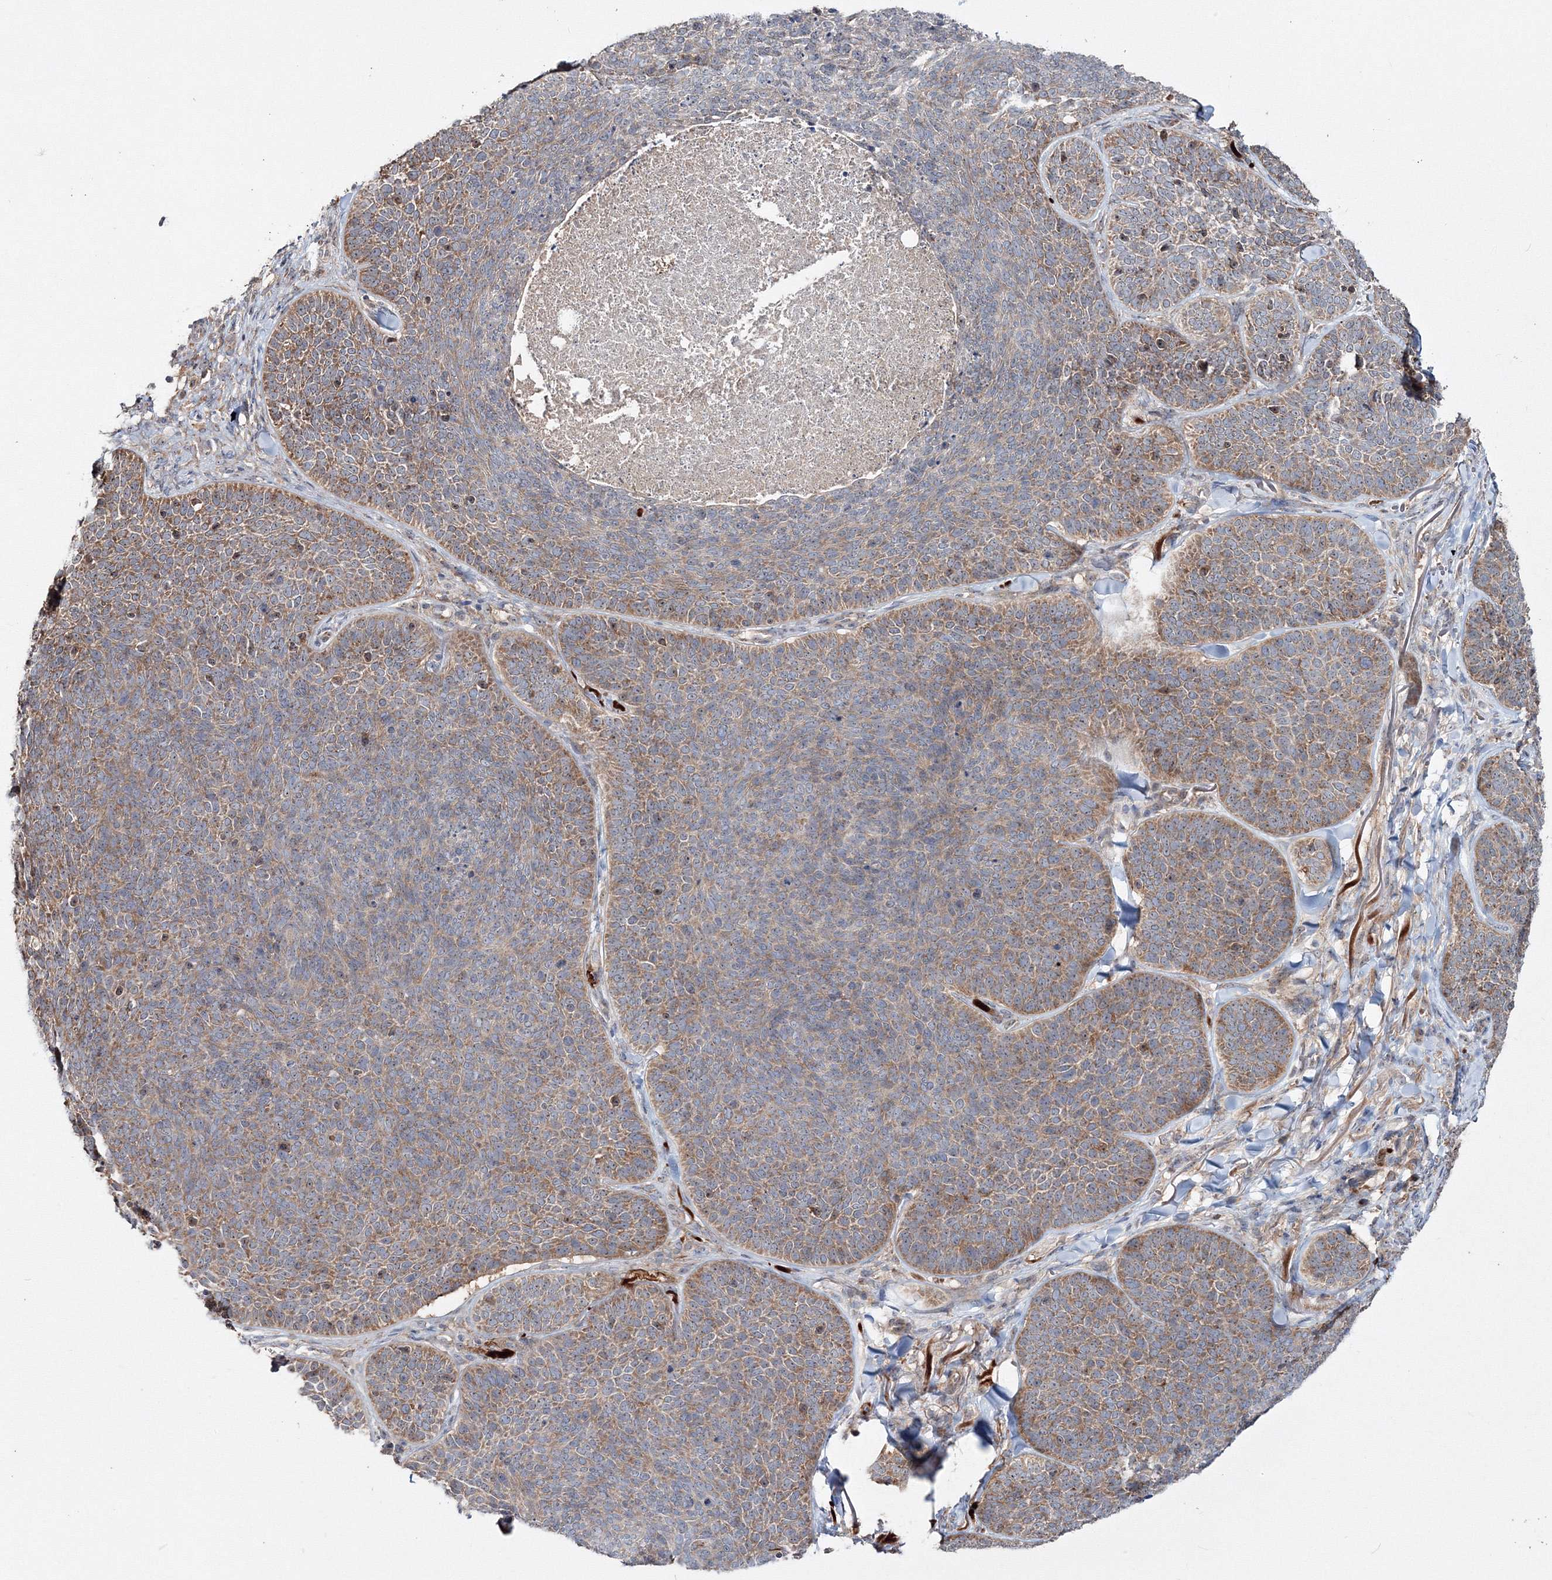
{"staining": {"intensity": "moderate", "quantity": "25%-75%", "location": "cytoplasmic/membranous"}, "tissue": "skin cancer", "cell_type": "Tumor cells", "image_type": "cancer", "snomed": [{"axis": "morphology", "description": "Basal cell carcinoma"}, {"axis": "topography", "description": "Skin"}], "caption": "Approximately 25%-75% of tumor cells in skin cancer (basal cell carcinoma) demonstrate moderate cytoplasmic/membranous protein positivity as visualized by brown immunohistochemical staining.", "gene": "PEX13", "patient": {"sex": "male", "age": 85}}